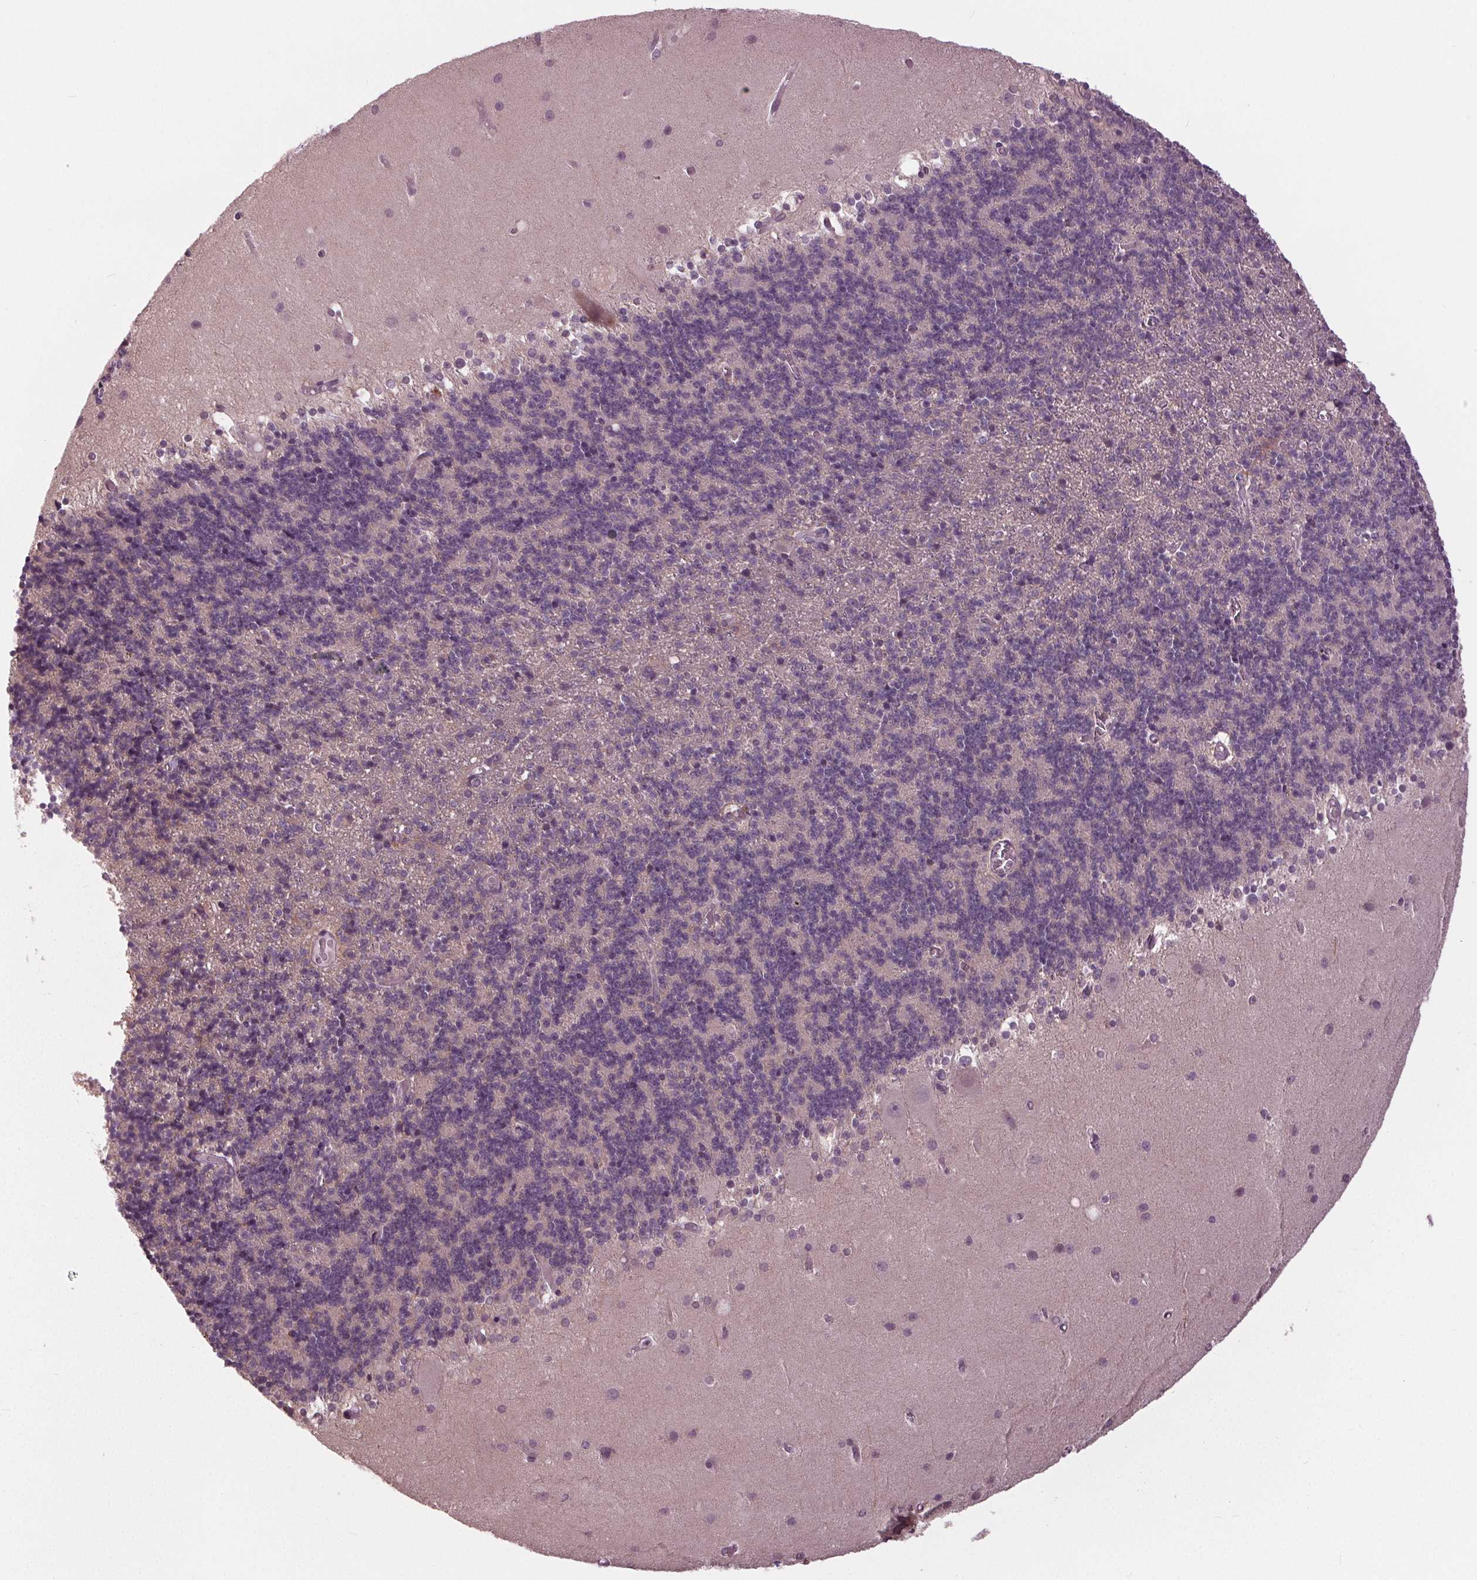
{"staining": {"intensity": "negative", "quantity": "none", "location": "none"}, "tissue": "cerebellum", "cell_type": "Cells in granular layer", "image_type": "normal", "snomed": [{"axis": "morphology", "description": "Normal tissue, NOS"}, {"axis": "topography", "description": "Cerebellum"}], "caption": "Protein analysis of normal cerebellum exhibits no significant staining in cells in granular layer.", "gene": "SIGLEC6", "patient": {"sex": "male", "age": 70}}